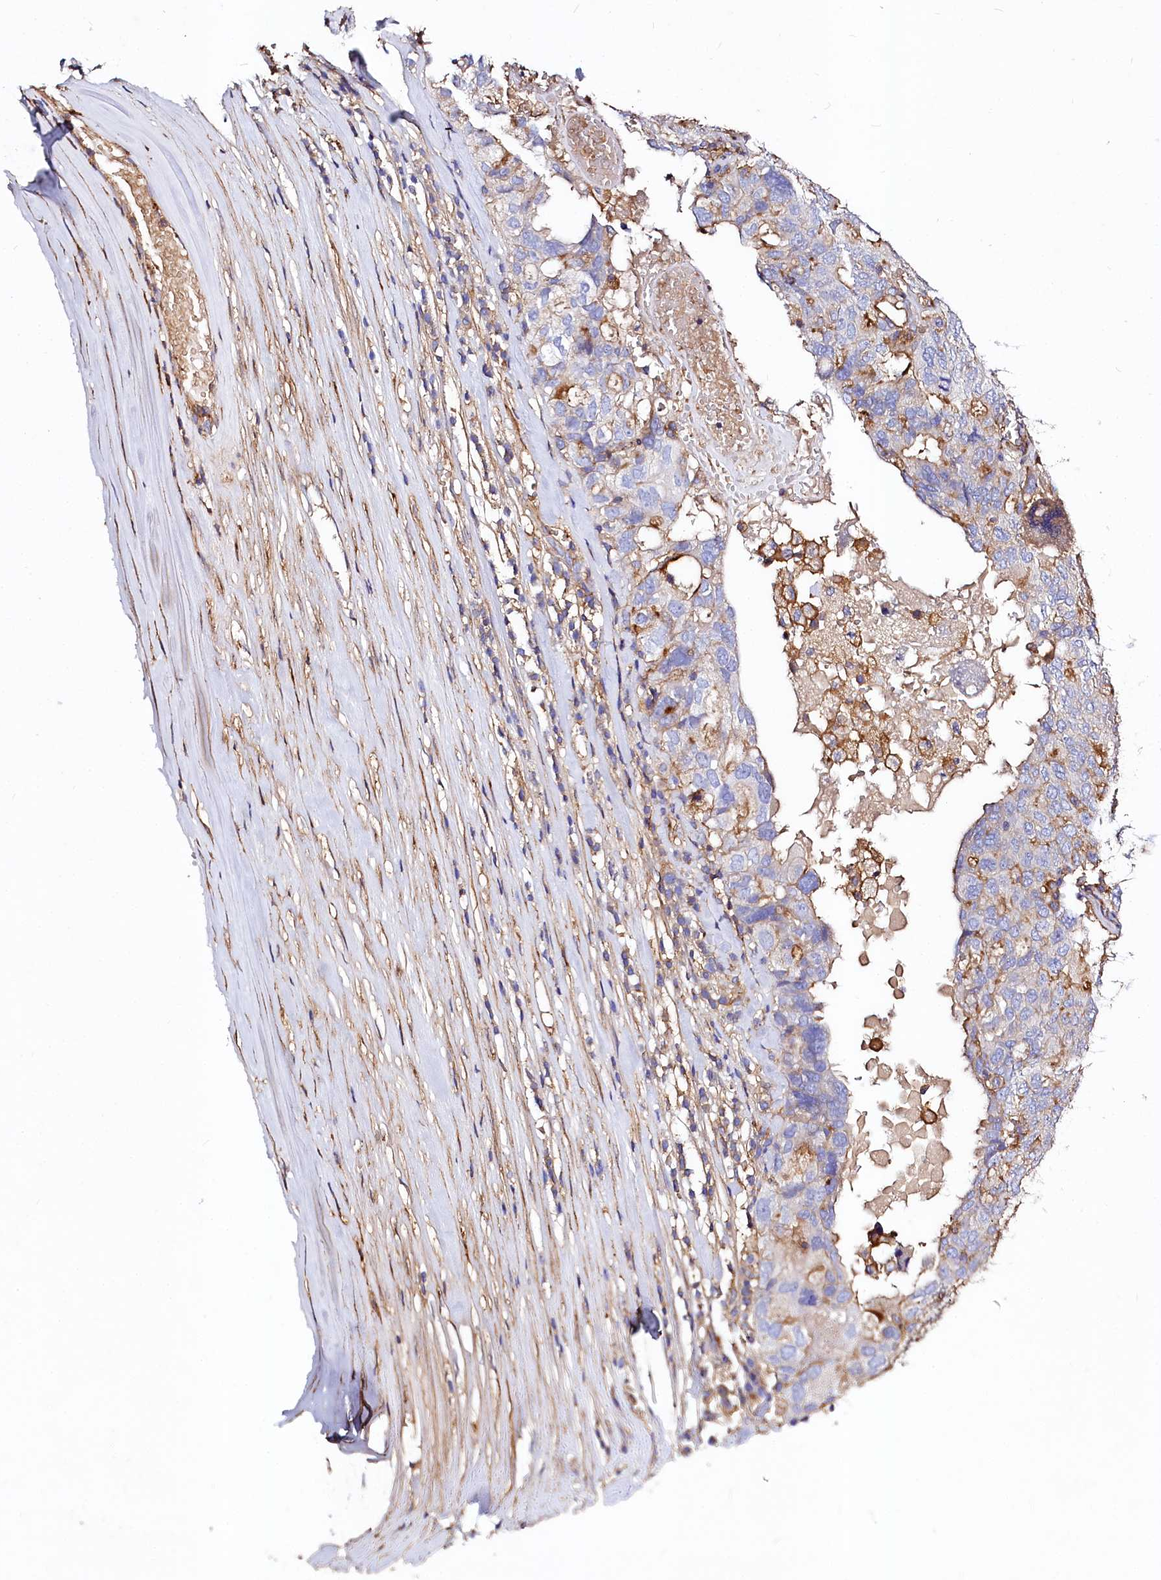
{"staining": {"intensity": "moderate", "quantity": "<25%", "location": "cytoplasmic/membranous"}, "tissue": "ovarian cancer", "cell_type": "Tumor cells", "image_type": "cancer", "snomed": [{"axis": "morphology", "description": "Carcinoma, endometroid"}, {"axis": "topography", "description": "Ovary"}], "caption": "Approximately <25% of tumor cells in ovarian cancer demonstrate moderate cytoplasmic/membranous protein positivity as visualized by brown immunohistochemical staining.", "gene": "ANO6", "patient": {"sex": "female", "age": 62}}